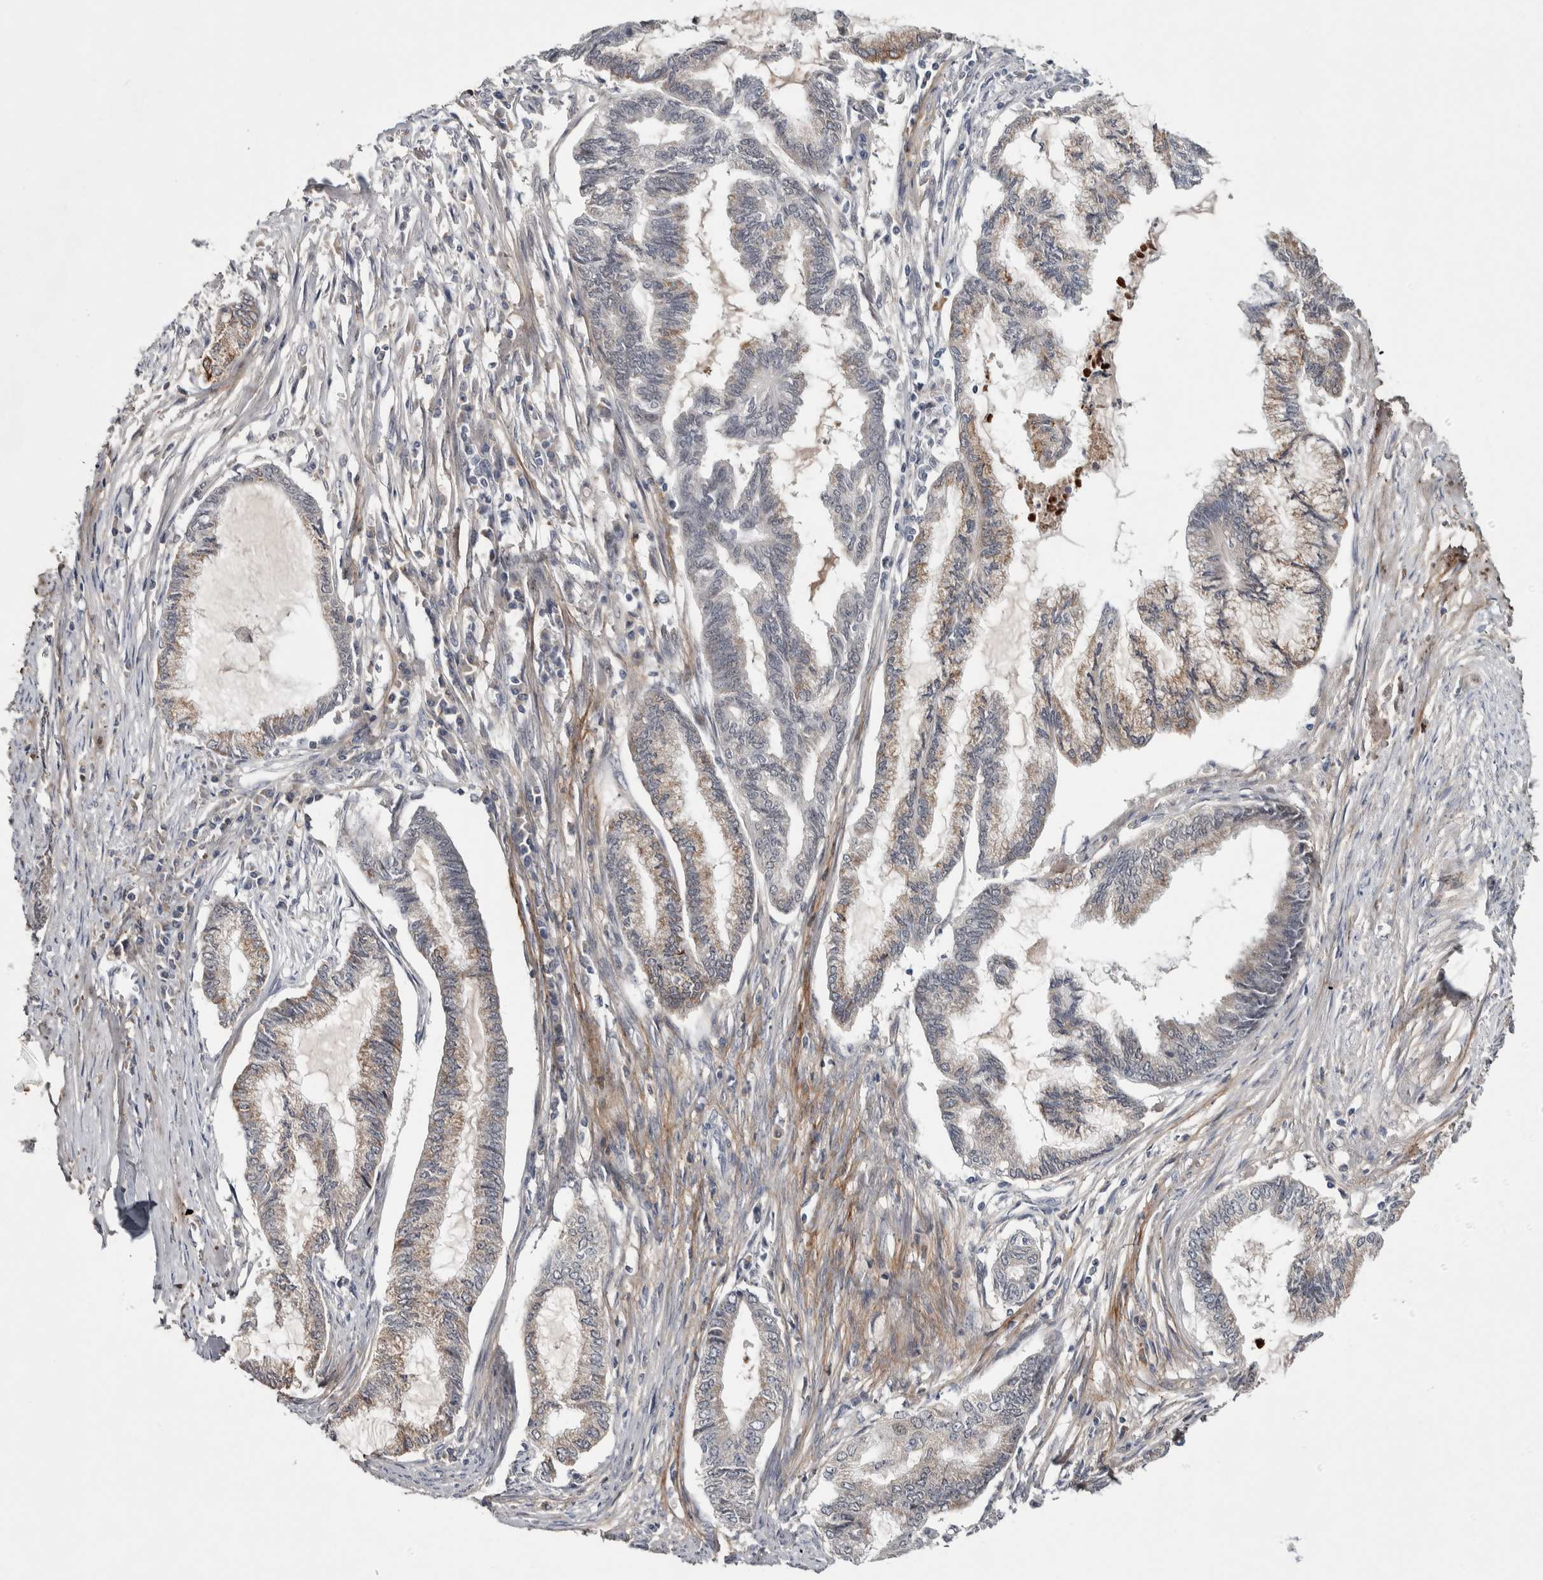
{"staining": {"intensity": "weak", "quantity": "25%-75%", "location": "cytoplasmic/membranous"}, "tissue": "endometrial cancer", "cell_type": "Tumor cells", "image_type": "cancer", "snomed": [{"axis": "morphology", "description": "Adenocarcinoma, NOS"}, {"axis": "topography", "description": "Endometrium"}], "caption": "Protein staining displays weak cytoplasmic/membranous staining in approximately 25%-75% of tumor cells in endometrial cancer. (brown staining indicates protein expression, while blue staining denotes nuclei).", "gene": "ASPN", "patient": {"sex": "female", "age": 86}}